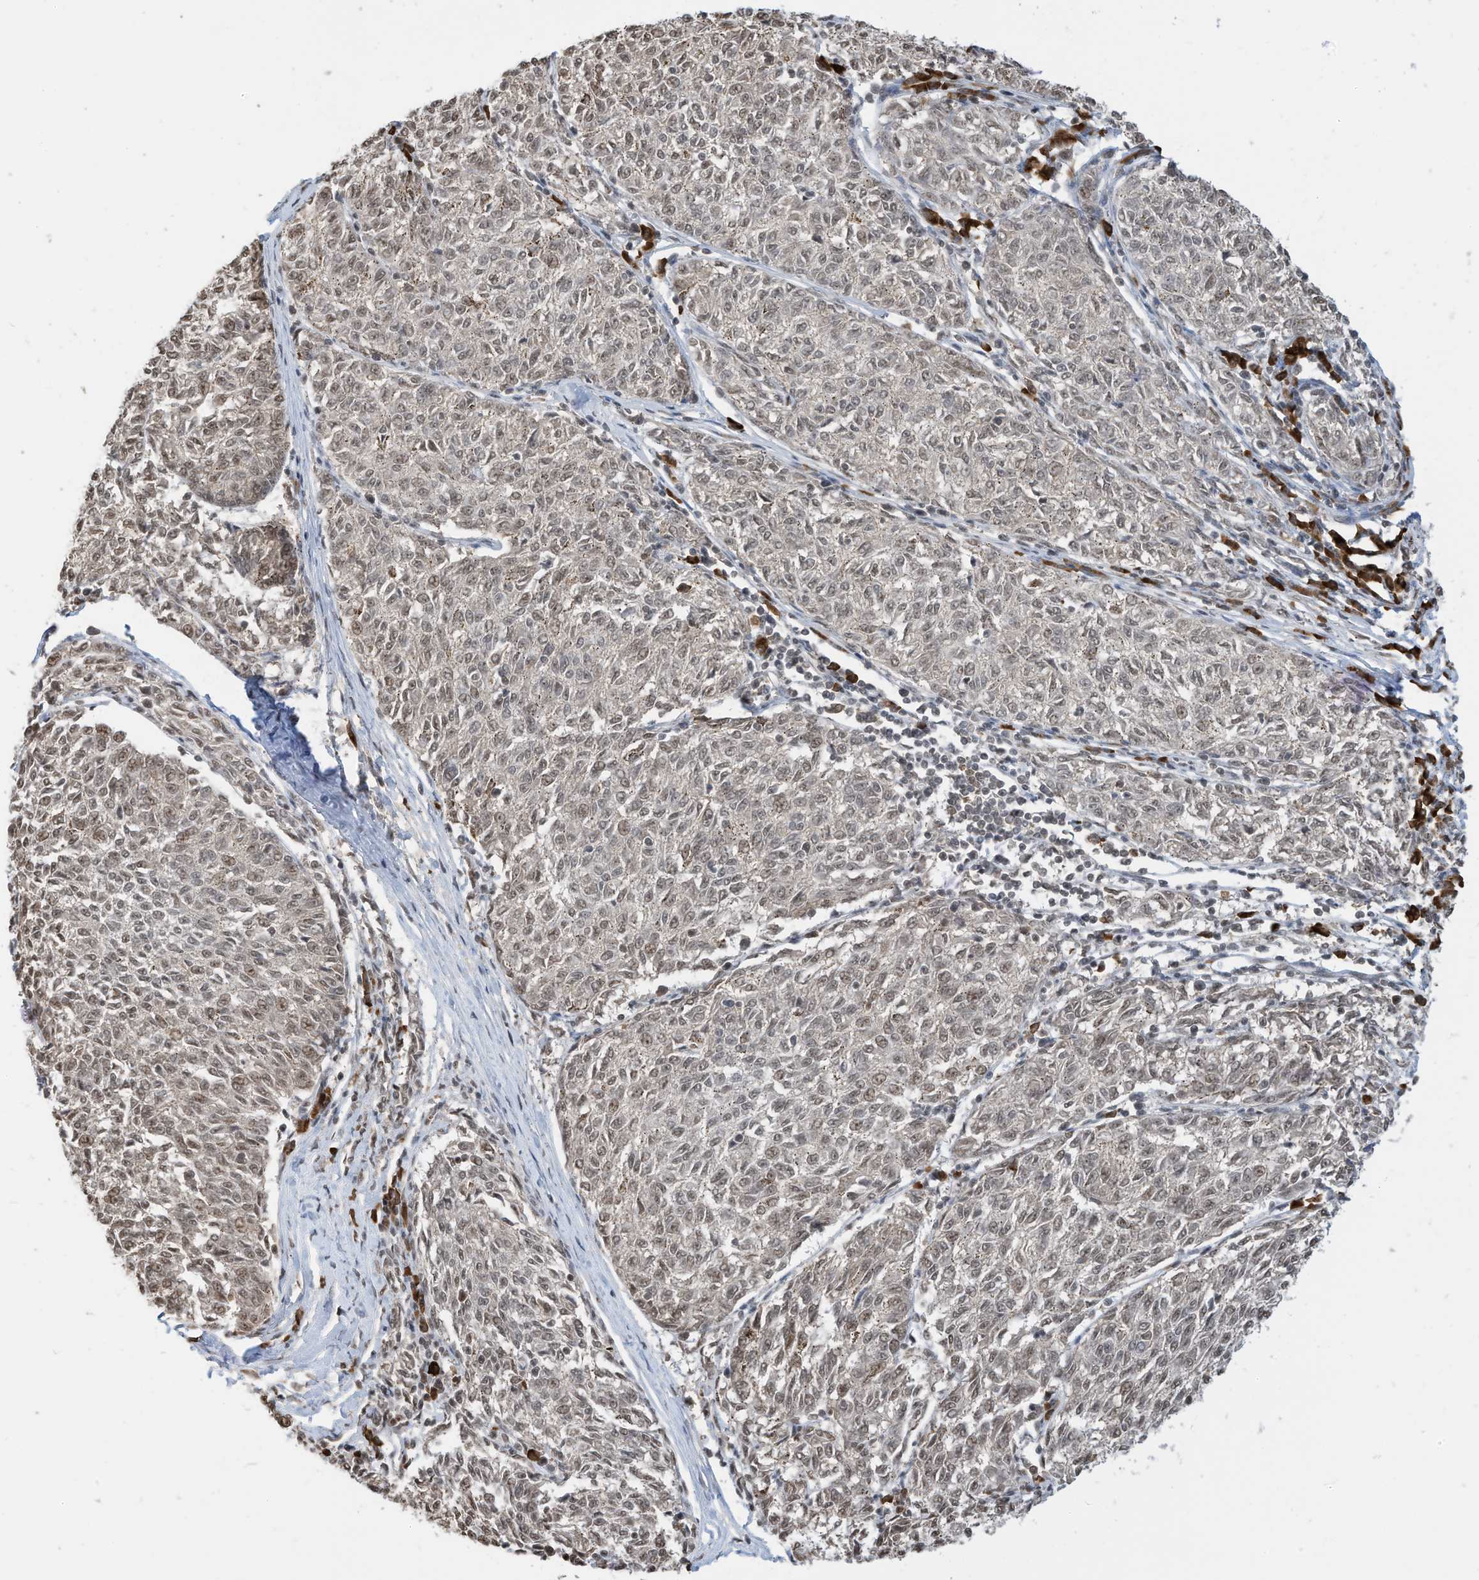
{"staining": {"intensity": "weak", "quantity": ">75%", "location": "nuclear"}, "tissue": "melanoma", "cell_type": "Tumor cells", "image_type": "cancer", "snomed": [{"axis": "morphology", "description": "Malignant melanoma, NOS"}, {"axis": "topography", "description": "Skin"}], "caption": "Malignant melanoma was stained to show a protein in brown. There is low levels of weak nuclear positivity in about >75% of tumor cells.", "gene": "ZNF195", "patient": {"sex": "female", "age": 72}}